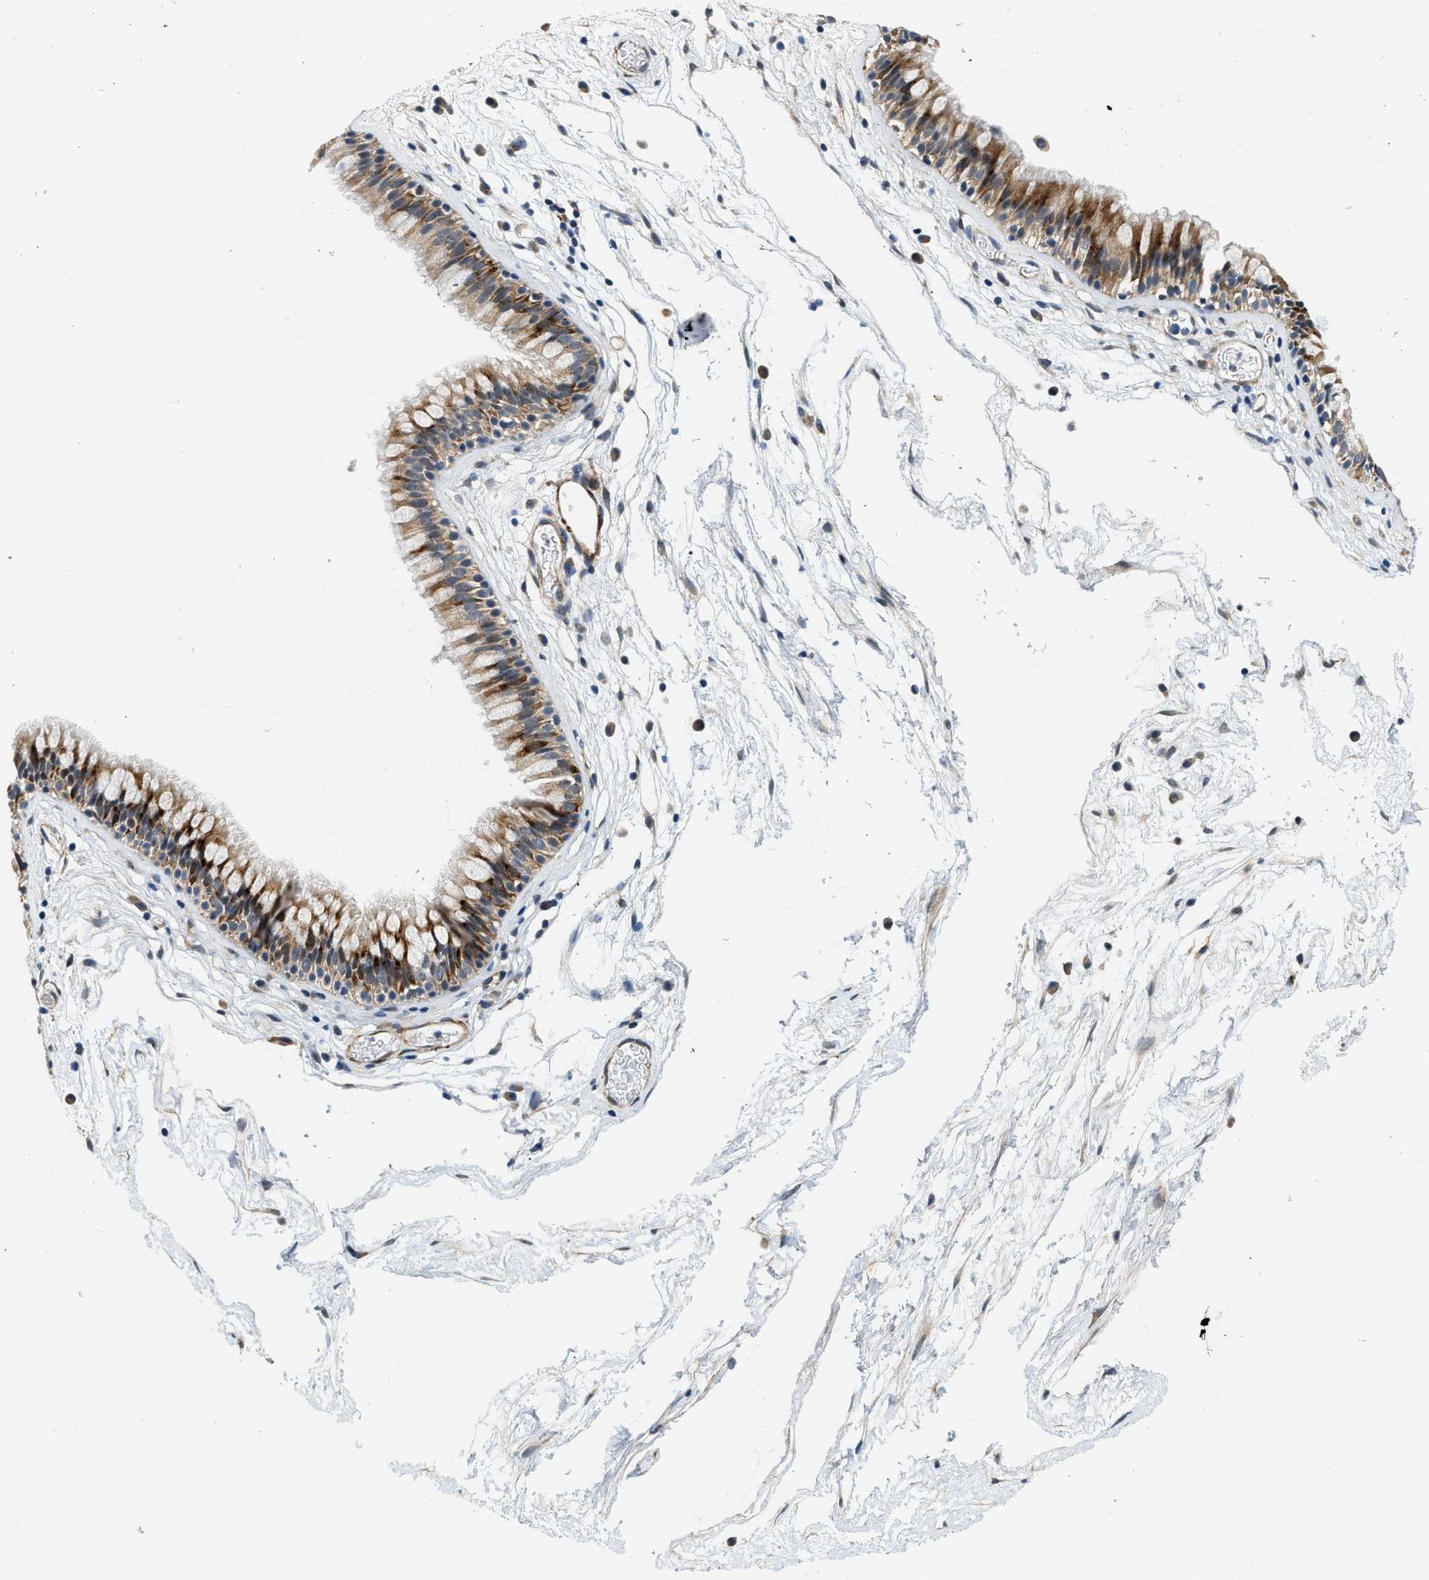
{"staining": {"intensity": "moderate", "quantity": ">75%", "location": "cytoplasmic/membranous"}, "tissue": "nasopharynx", "cell_type": "Respiratory epithelial cells", "image_type": "normal", "snomed": [{"axis": "morphology", "description": "Normal tissue, NOS"}, {"axis": "morphology", "description": "Inflammation, NOS"}, {"axis": "topography", "description": "Nasopharynx"}], "caption": "Brown immunohistochemical staining in unremarkable human nasopharynx shows moderate cytoplasmic/membranous expression in about >75% of respiratory epithelial cells. Nuclei are stained in blue.", "gene": "ZNF599", "patient": {"sex": "male", "age": 48}}